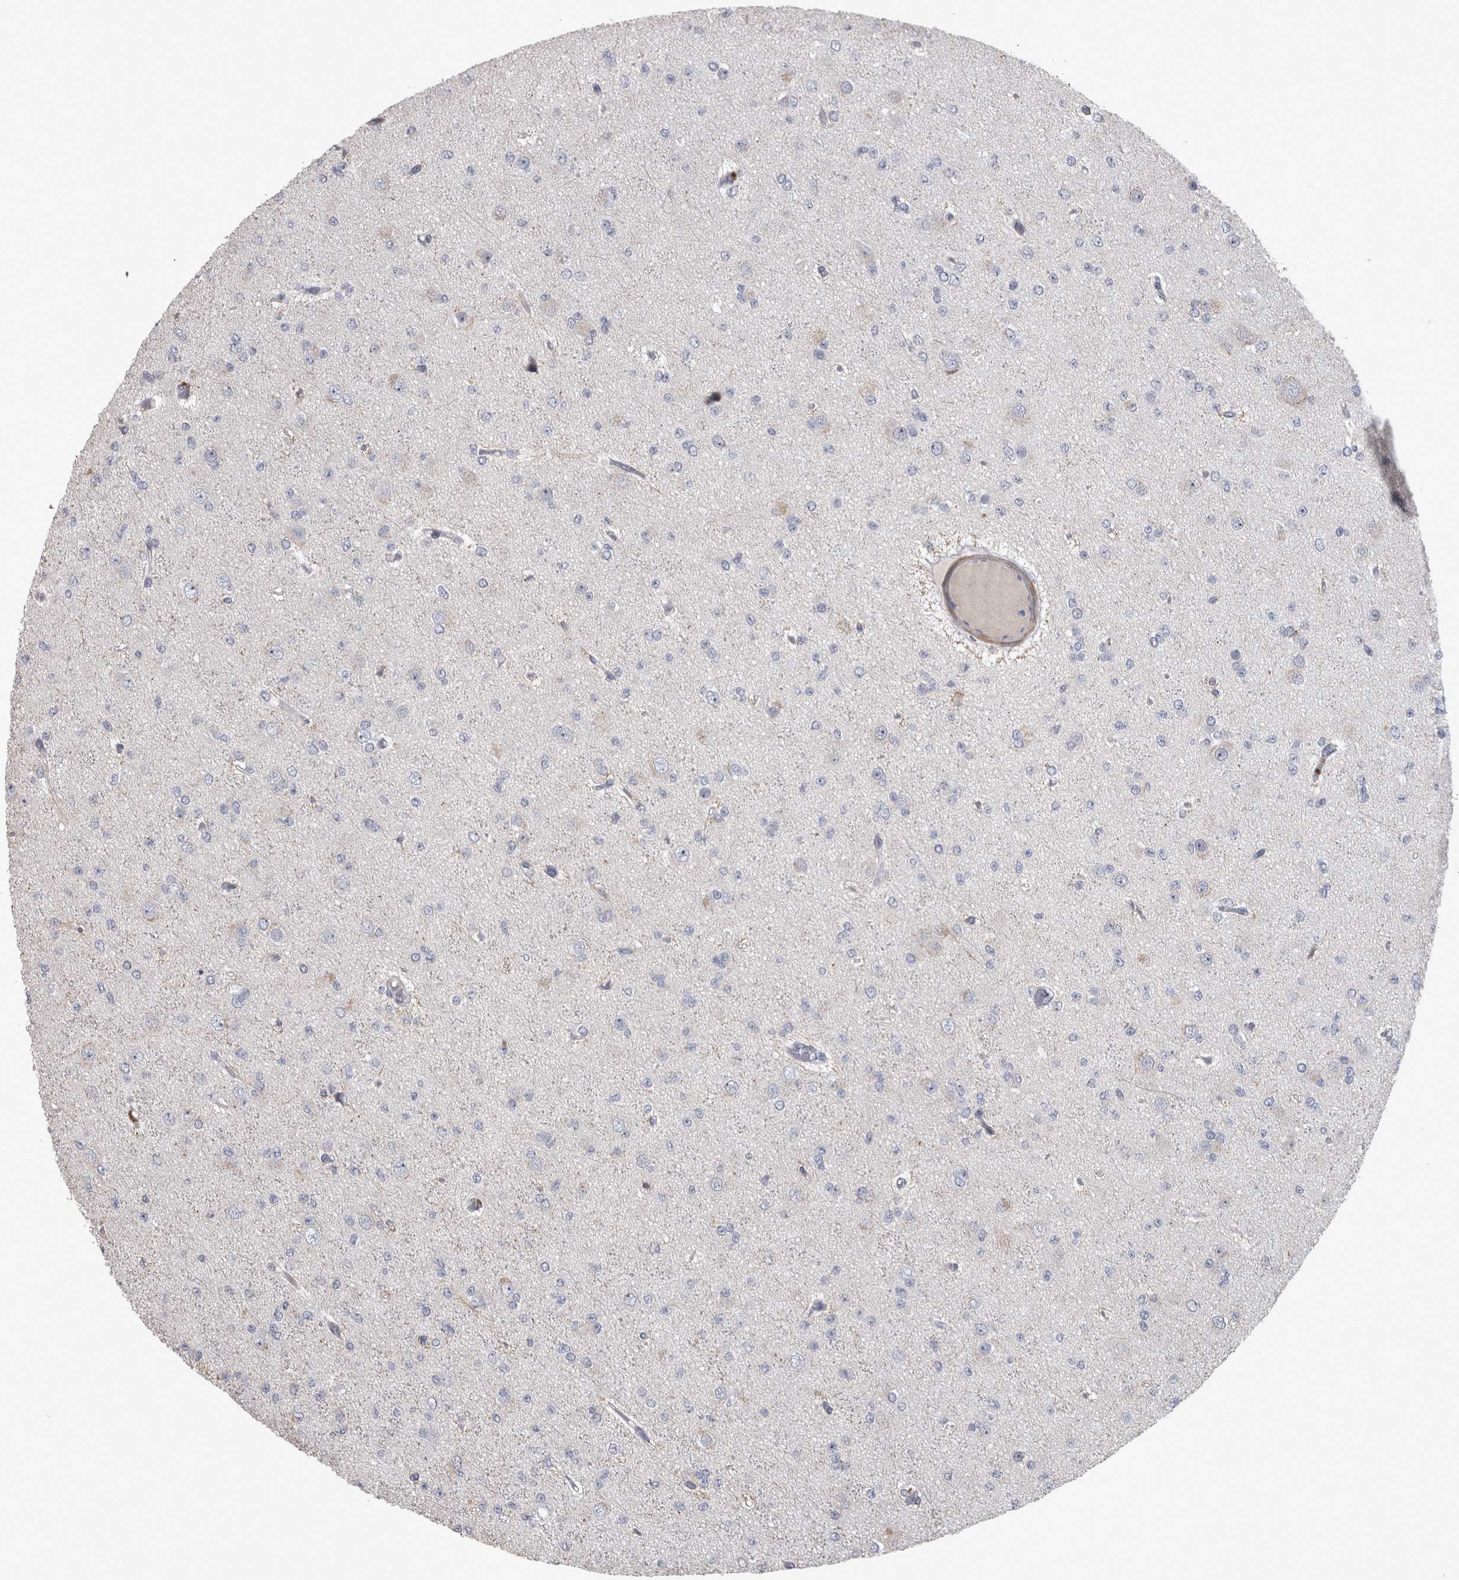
{"staining": {"intensity": "negative", "quantity": "none", "location": "none"}, "tissue": "glioma", "cell_type": "Tumor cells", "image_type": "cancer", "snomed": [{"axis": "morphology", "description": "Glioma, malignant, Low grade"}, {"axis": "topography", "description": "Brain"}], "caption": "This is a image of immunohistochemistry (IHC) staining of glioma, which shows no expression in tumor cells. (DAB (3,3'-diaminobenzidine) immunohistochemistry with hematoxylin counter stain).", "gene": "DBT", "patient": {"sex": "female", "age": 22}}